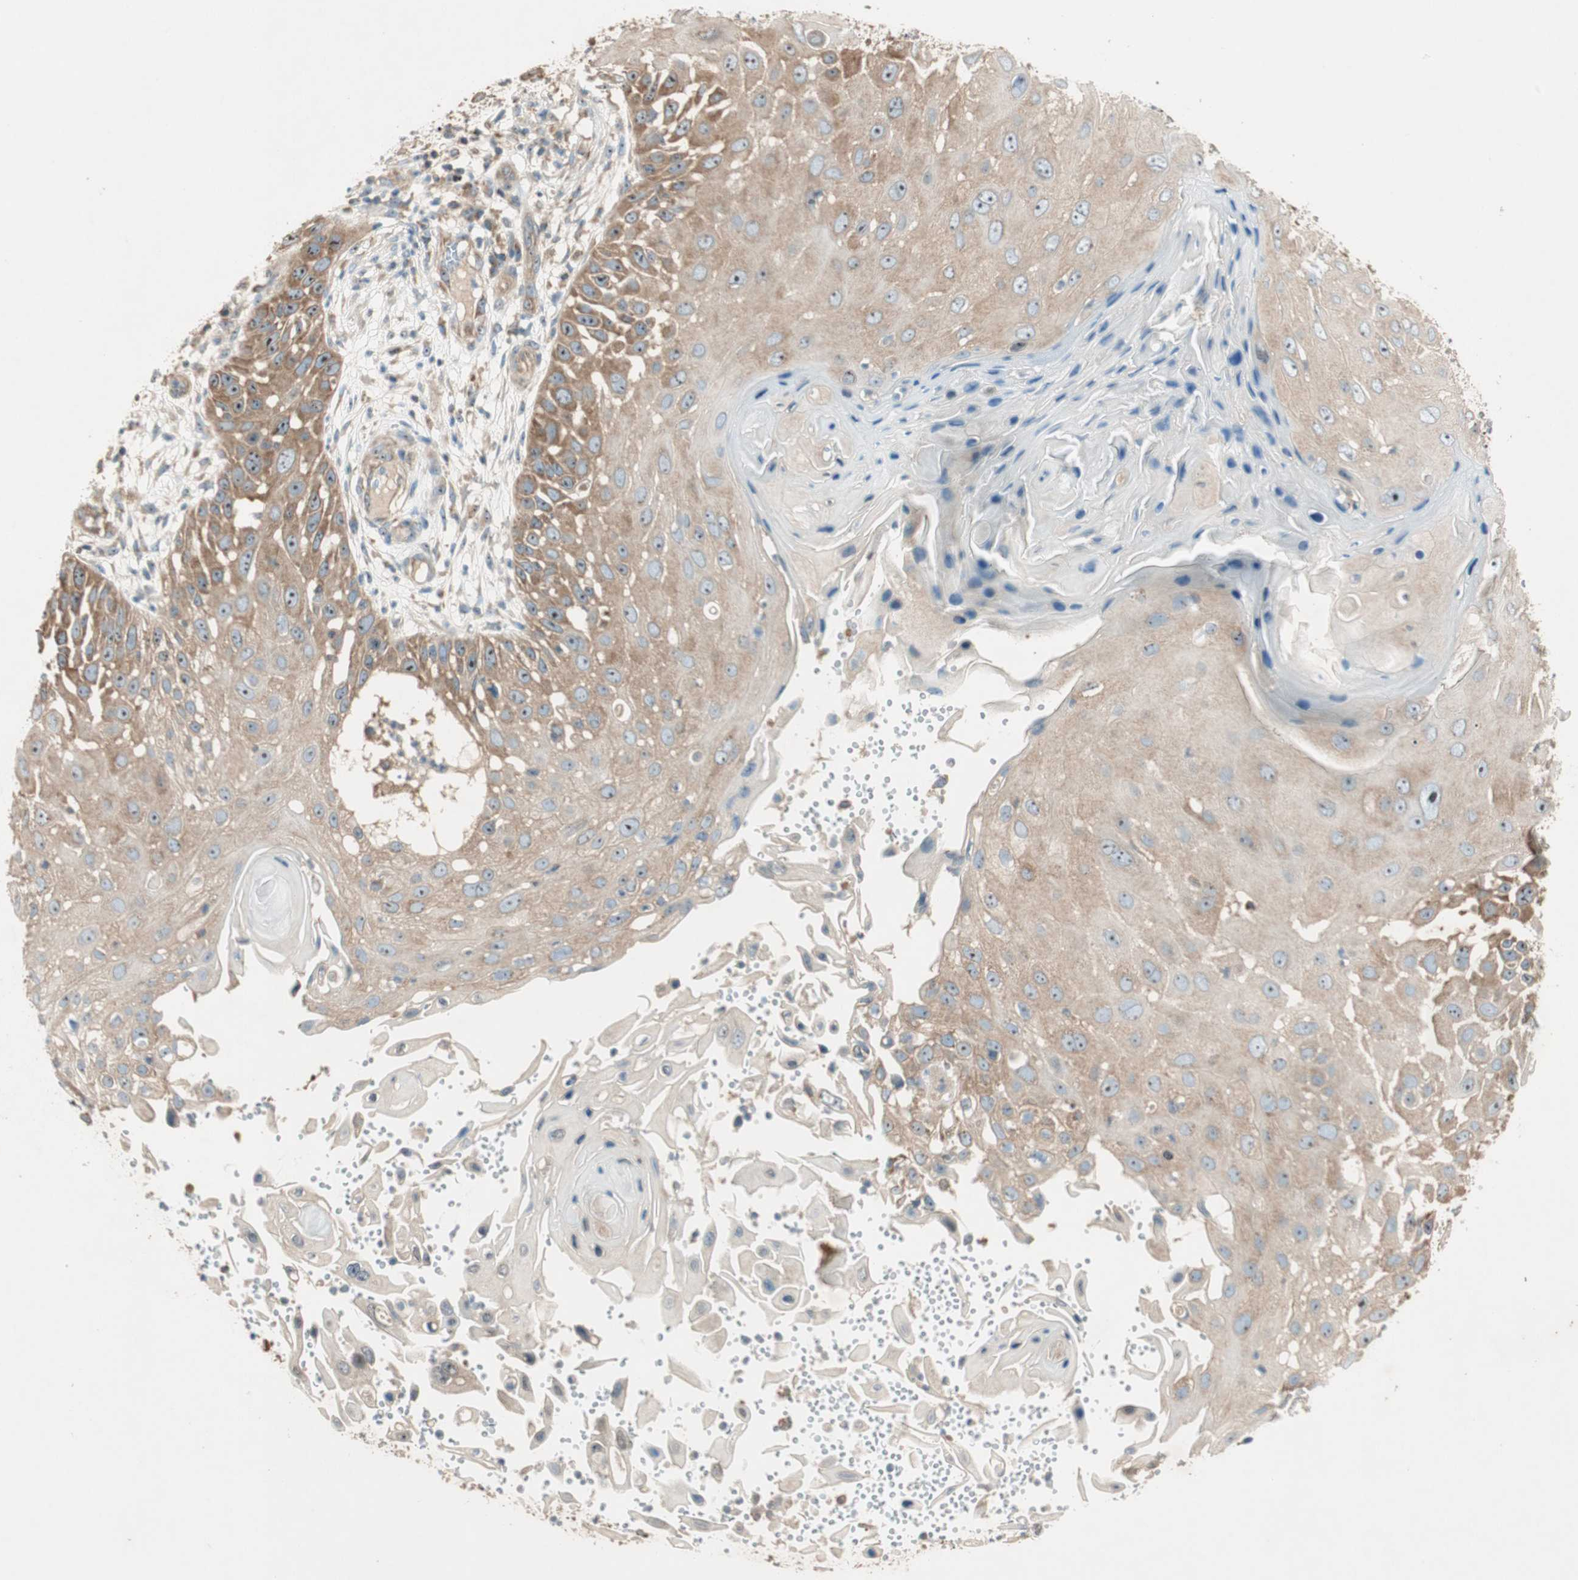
{"staining": {"intensity": "moderate", "quantity": ">75%", "location": "cytoplasmic/membranous,nuclear"}, "tissue": "skin cancer", "cell_type": "Tumor cells", "image_type": "cancer", "snomed": [{"axis": "morphology", "description": "Squamous cell carcinoma, NOS"}, {"axis": "topography", "description": "Skin"}], "caption": "This is an image of IHC staining of squamous cell carcinoma (skin), which shows moderate staining in the cytoplasmic/membranous and nuclear of tumor cells.", "gene": "CC2D1A", "patient": {"sex": "female", "age": 44}}